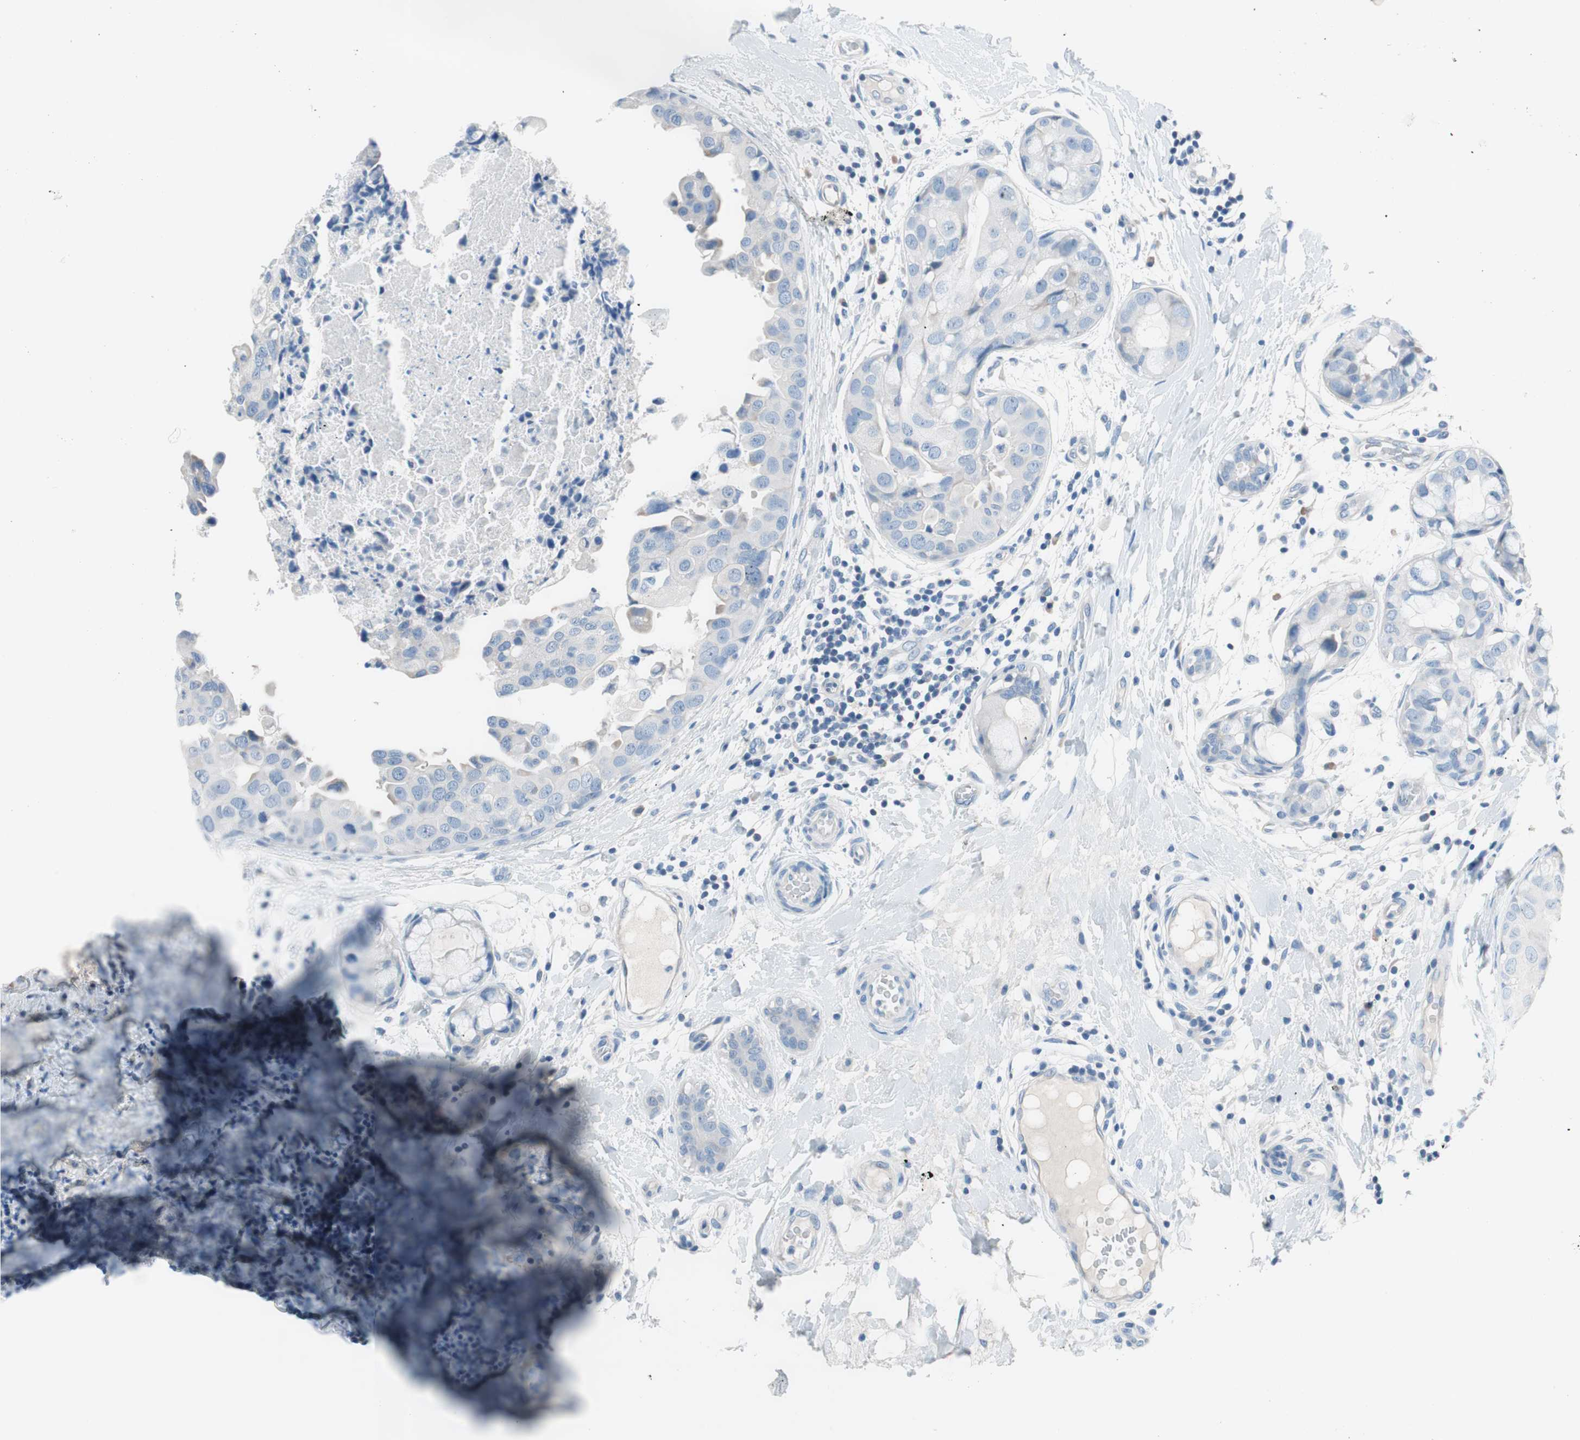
{"staining": {"intensity": "negative", "quantity": "none", "location": "none"}, "tissue": "breast cancer", "cell_type": "Tumor cells", "image_type": "cancer", "snomed": [{"axis": "morphology", "description": "Duct carcinoma"}, {"axis": "topography", "description": "Breast"}], "caption": "Immunohistochemical staining of human breast cancer (infiltrating ductal carcinoma) exhibits no significant expression in tumor cells.", "gene": "EVA1A", "patient": {"sex": "female", "age": 40}}